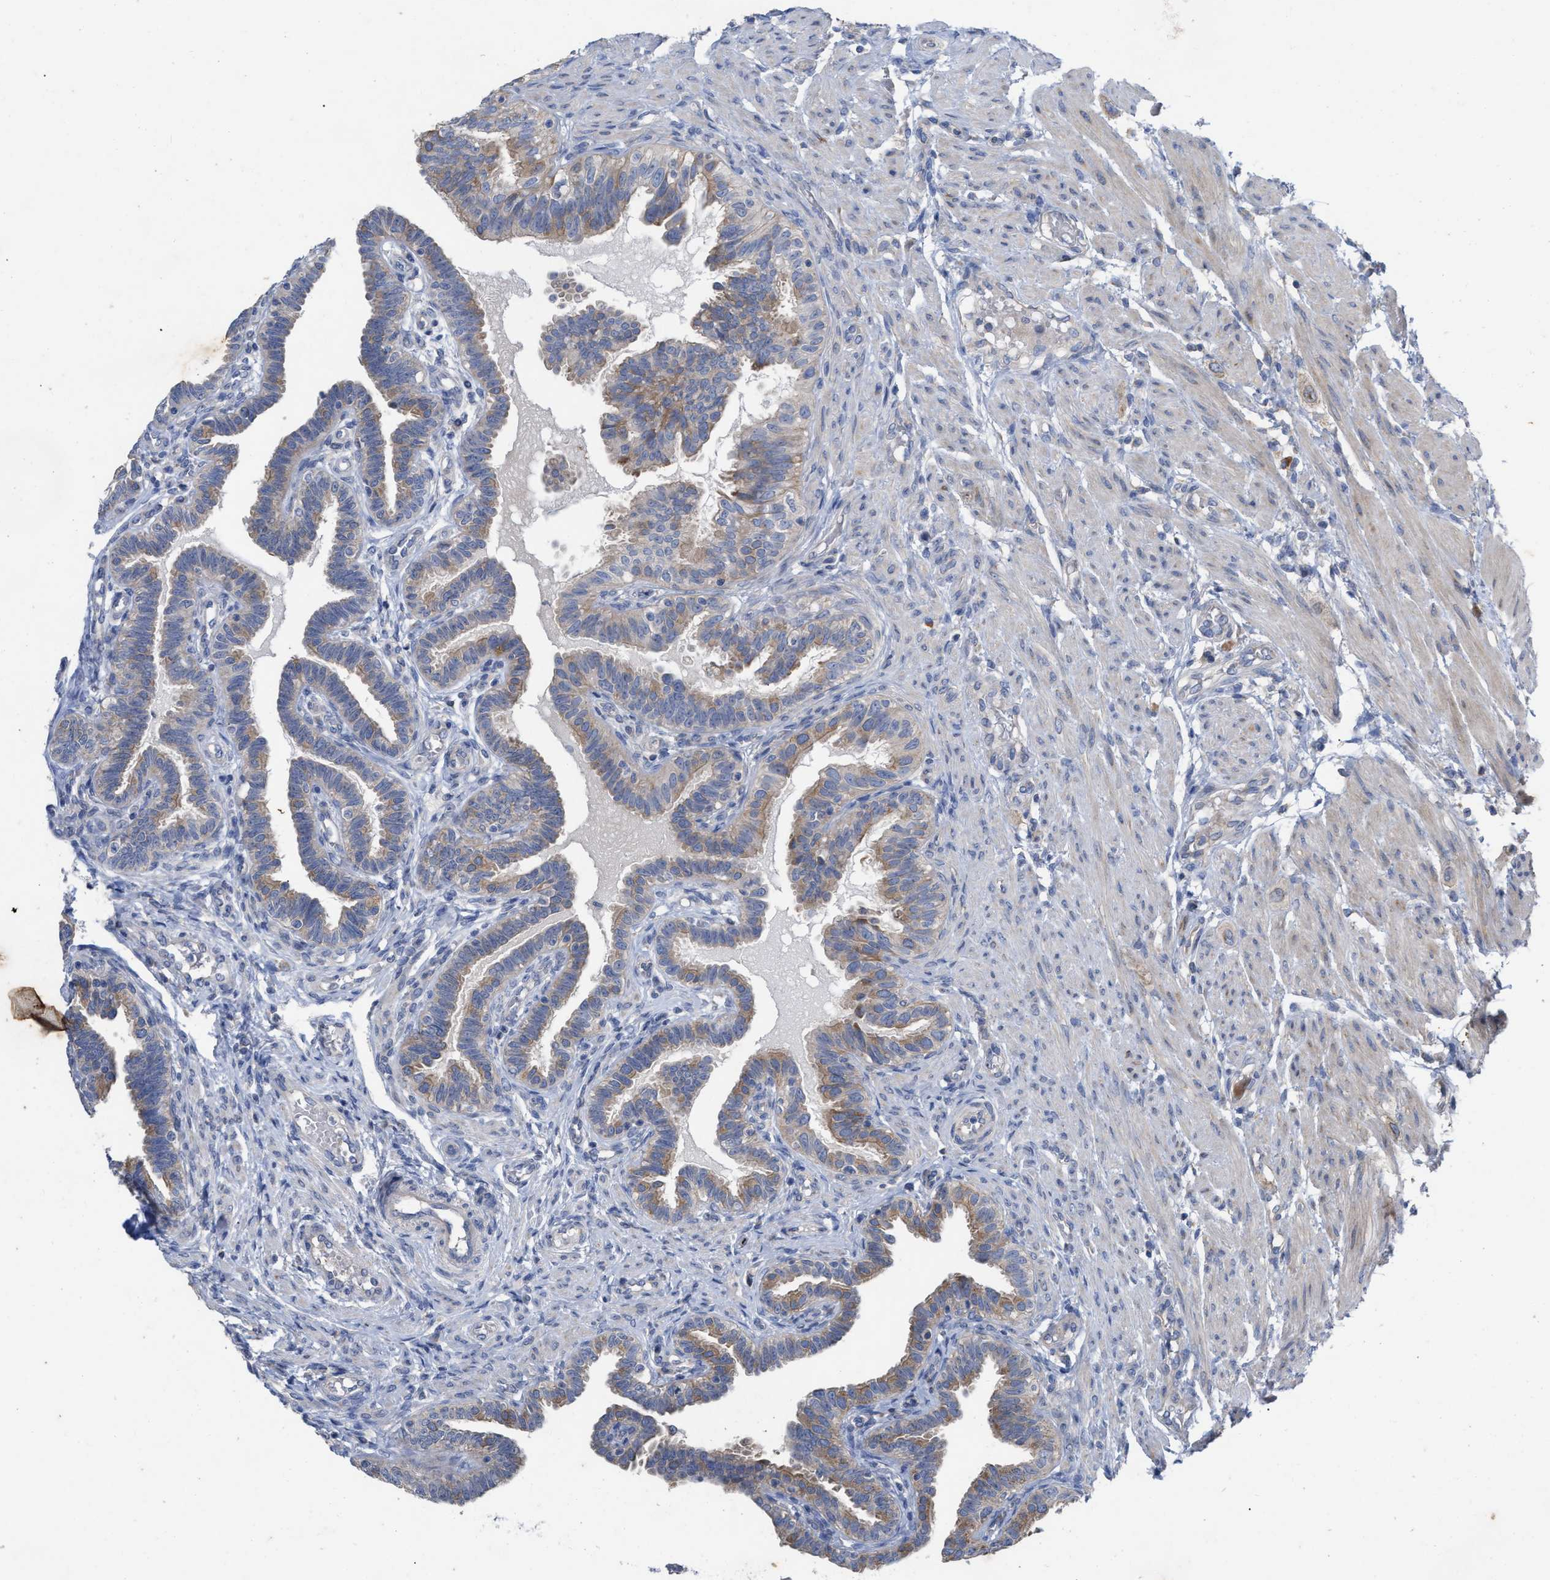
{"staining": {"intensity": "moderate", "quantity": ">75%", "location": "cytoplasmic/membranous"}, "tissue": "fallopian tube", "cell_type": "Glandular cells", "image_type": "normal", "snomed": [{"axis": "morphology", "description": "Normal tissue, NOS"}, {"axis": "topography", "description": "Fallopian tube"}, {"axis": "topography", "description": "Placenta"}], "caption": "Fallopian tube stained with a brown dye displays moderate cytoplasmic/membranous positive positivity in about >75% of glandular cells.", "gene": "VIP", "patient": {"sex": "female", "age": 34}}